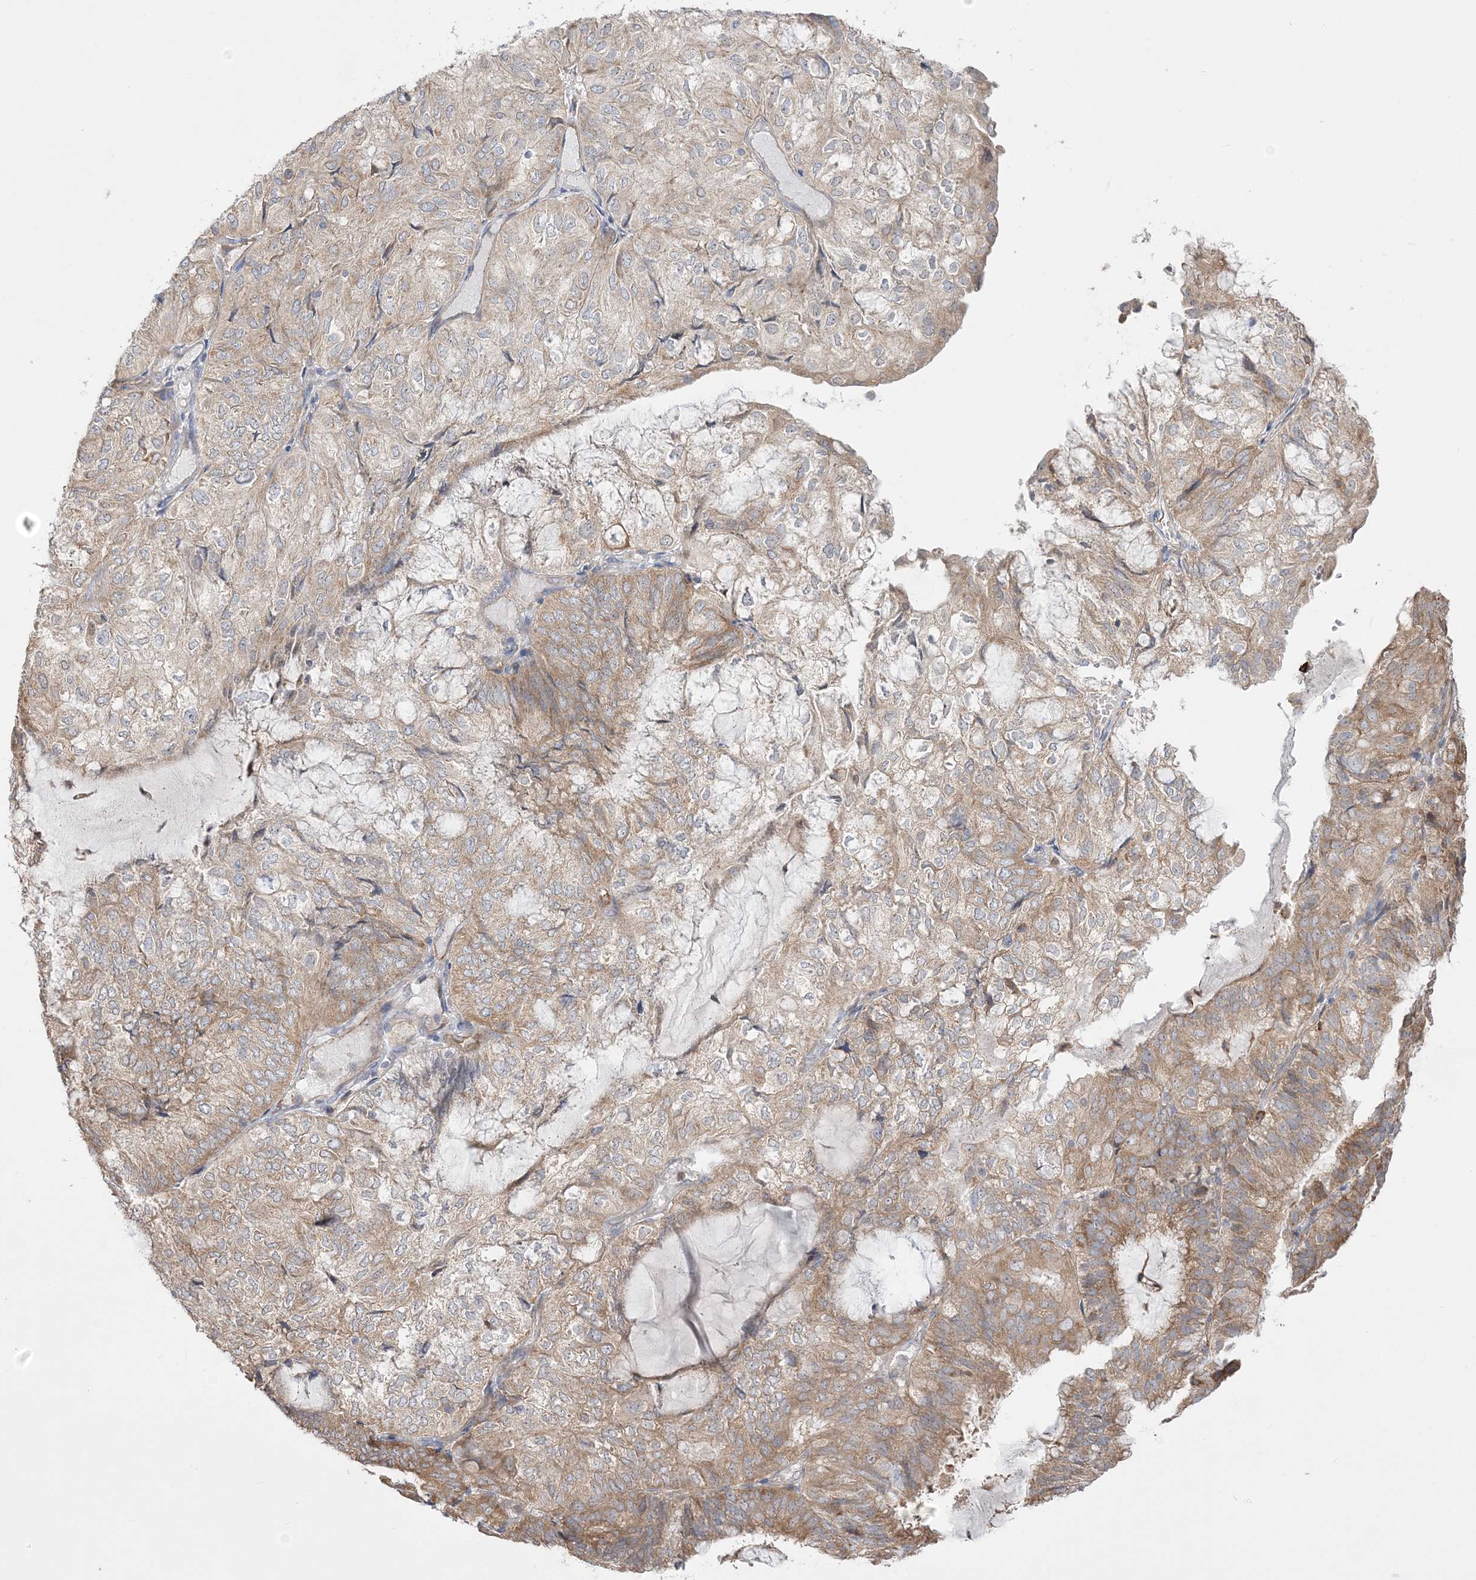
{"staining": {"intensity": "moderate", "quantity": "25%-75%", "location": "cytoplasmic/membranous"}, "tissue": "endometrial cancer", "cell_type": "Tumor cells", "image_type": "cancer", "snomed": [{"axis": "morphology", "description": "Adenocarcinoma, NOS"}, {"axis": "topography", "description": "Endometrium"}], "caption": "This is a histology image of immunohistochemistry (IHC) staining of endometrial cancer (adenocarcinoma), which shows moderate positivity in the cytoplasmic/membranous of tumor cells.", "gene": "FARSB", "patient": {"sex": "female", "age": 81}}